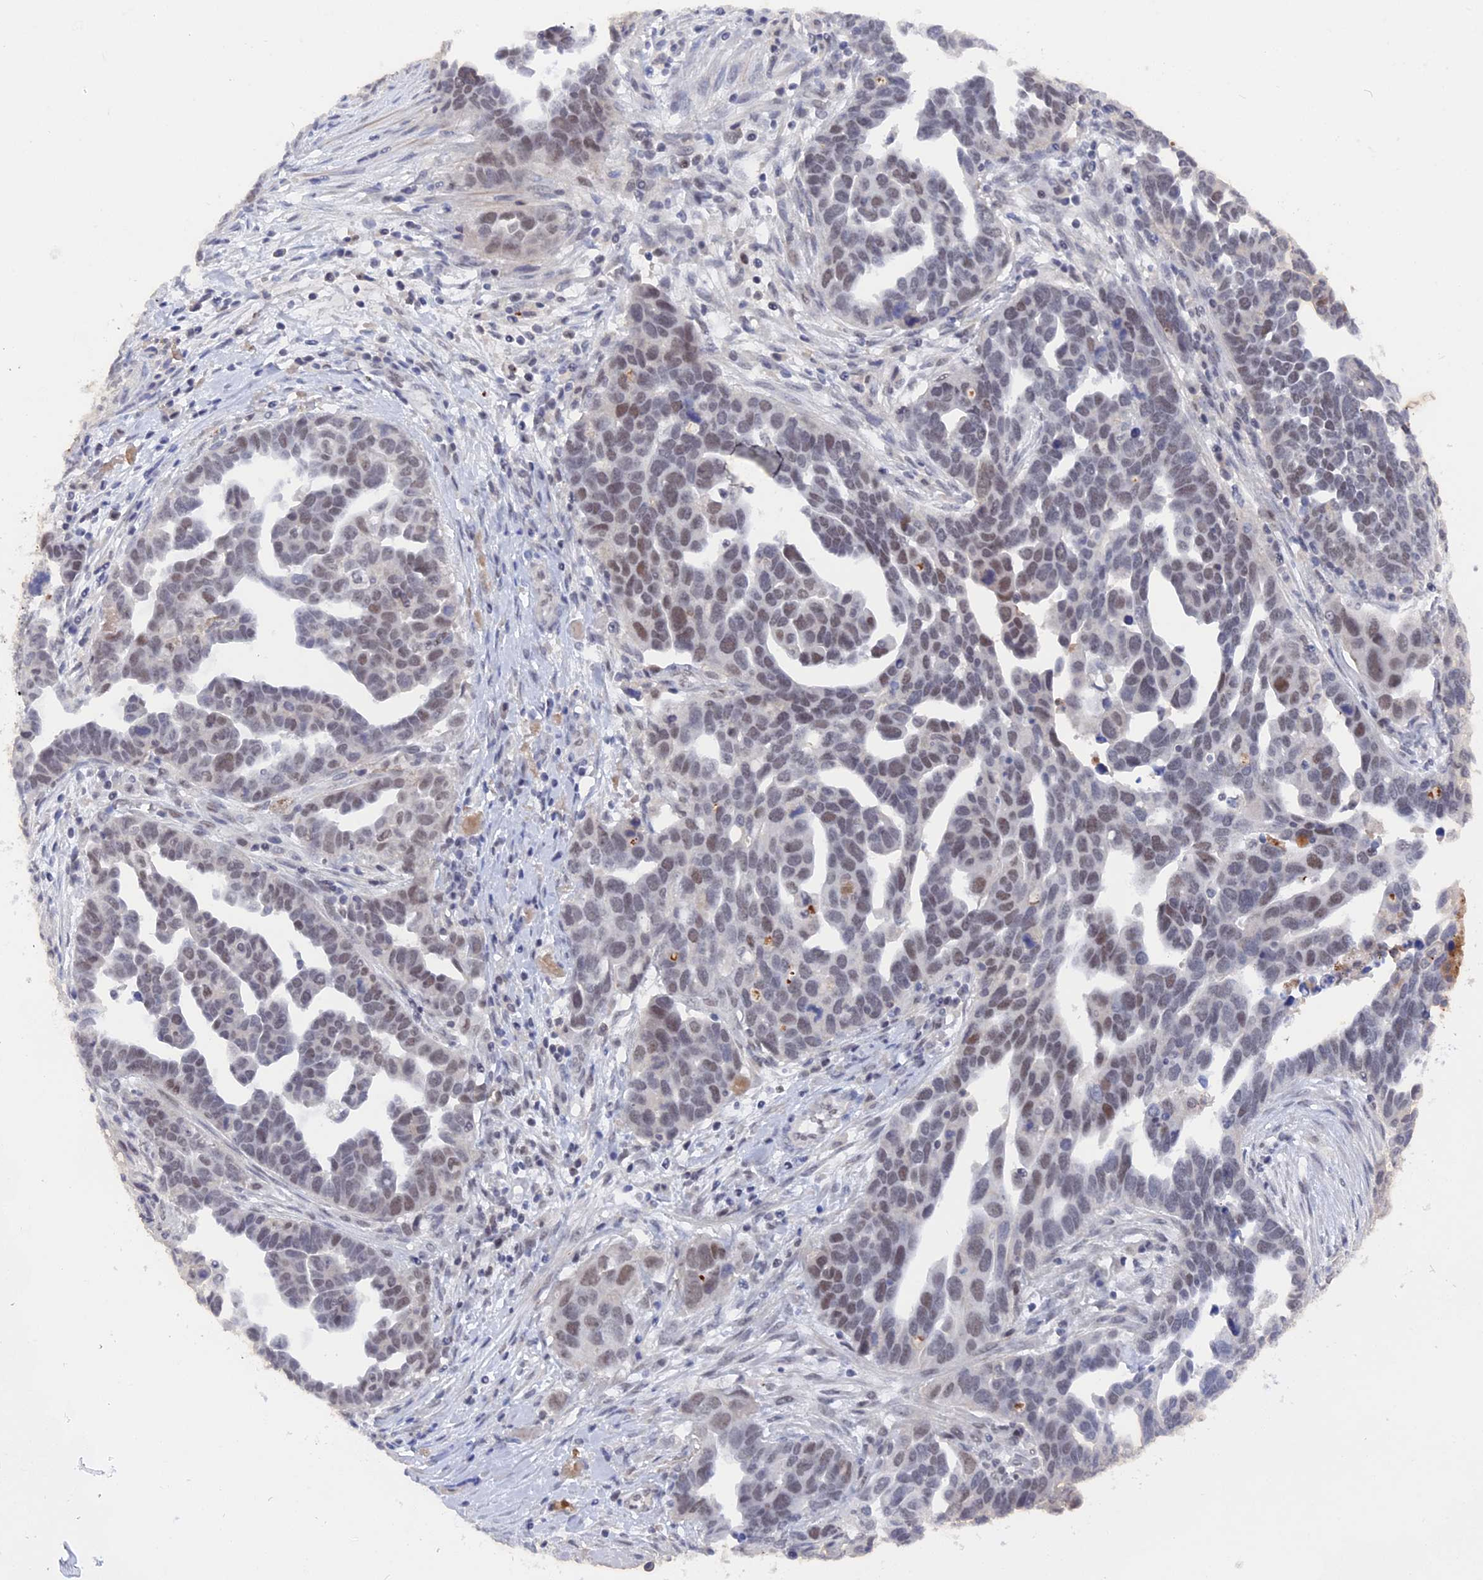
{"staining": {"intensity": "weak", "quantity": "25%-75%", "location": "nuclear"}, "tissue": "ovarian cancer", "cell_type": "Tumor cells", "image_type": "cancer", "snomed": [{"axis": "morphology", "description": "Cystadenocarcinoma, serous, NOS"}, {"axis": "topography", "description": "Ovary"}], "caption": "A brown stain shows weak nuclear staining of a protein in serous cystadenocarcinoma (ovarian) tumor cells.", "gene": "BRD2", "patient": {"sex": "female", "age": 54}}